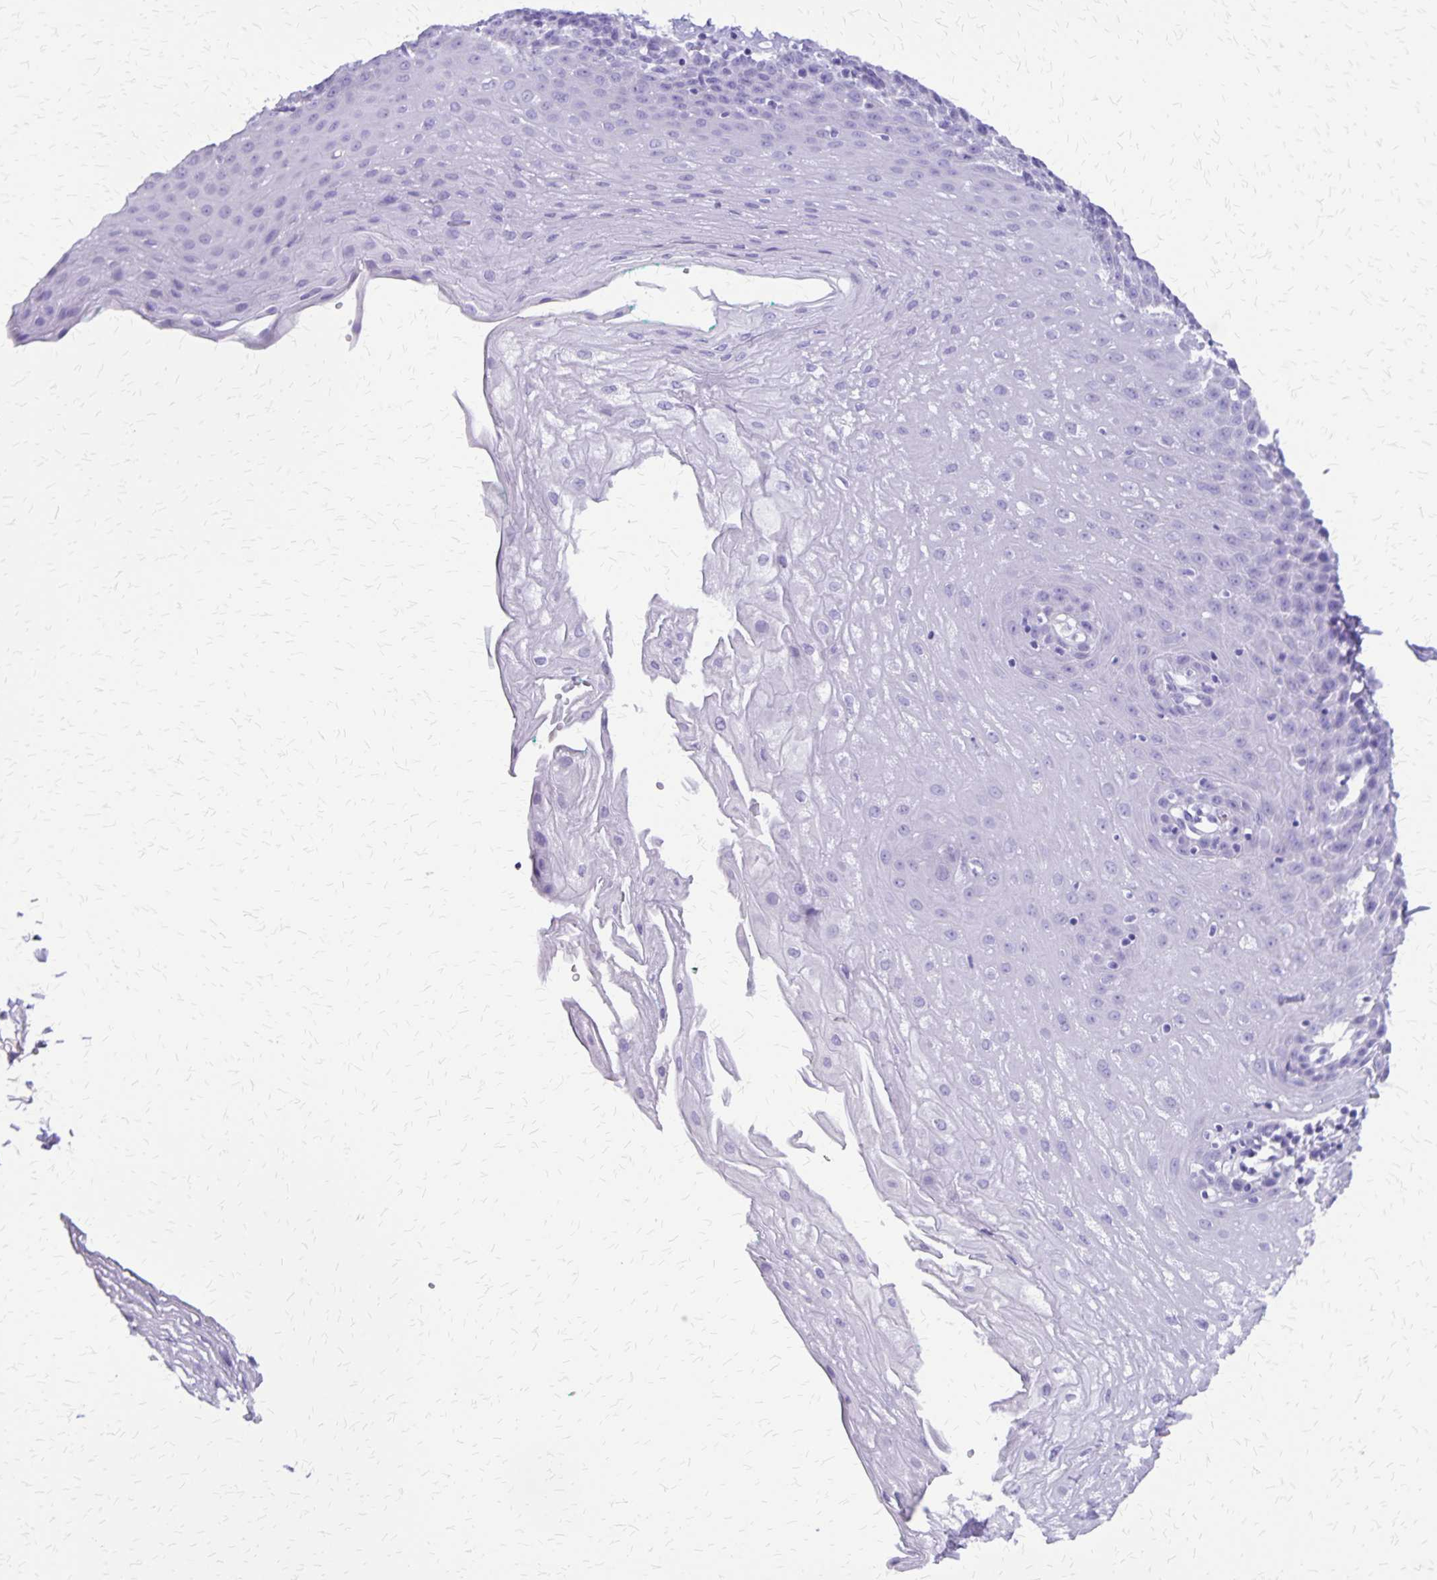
{"staining": {"intensity": "negative", "quantity": "none", "location": "none"}, "tissue": "esophagus", "cell_type": "Squamous epithelial cells", "image_type": "normal", "snomed": [{"axis": "morphology", "description": "Normal tissue, NOS"}, {"axis": "topography", "description": "Esophagus"}], "caption": "The IHC micrograph has no significant positivity in squamous epithelial cells of esophagus. (Immunohistochemistry, brightfield microscopy, high magnification).", "gene": "SLC13A2", "patient": {"sex": "female", "age": 81}}